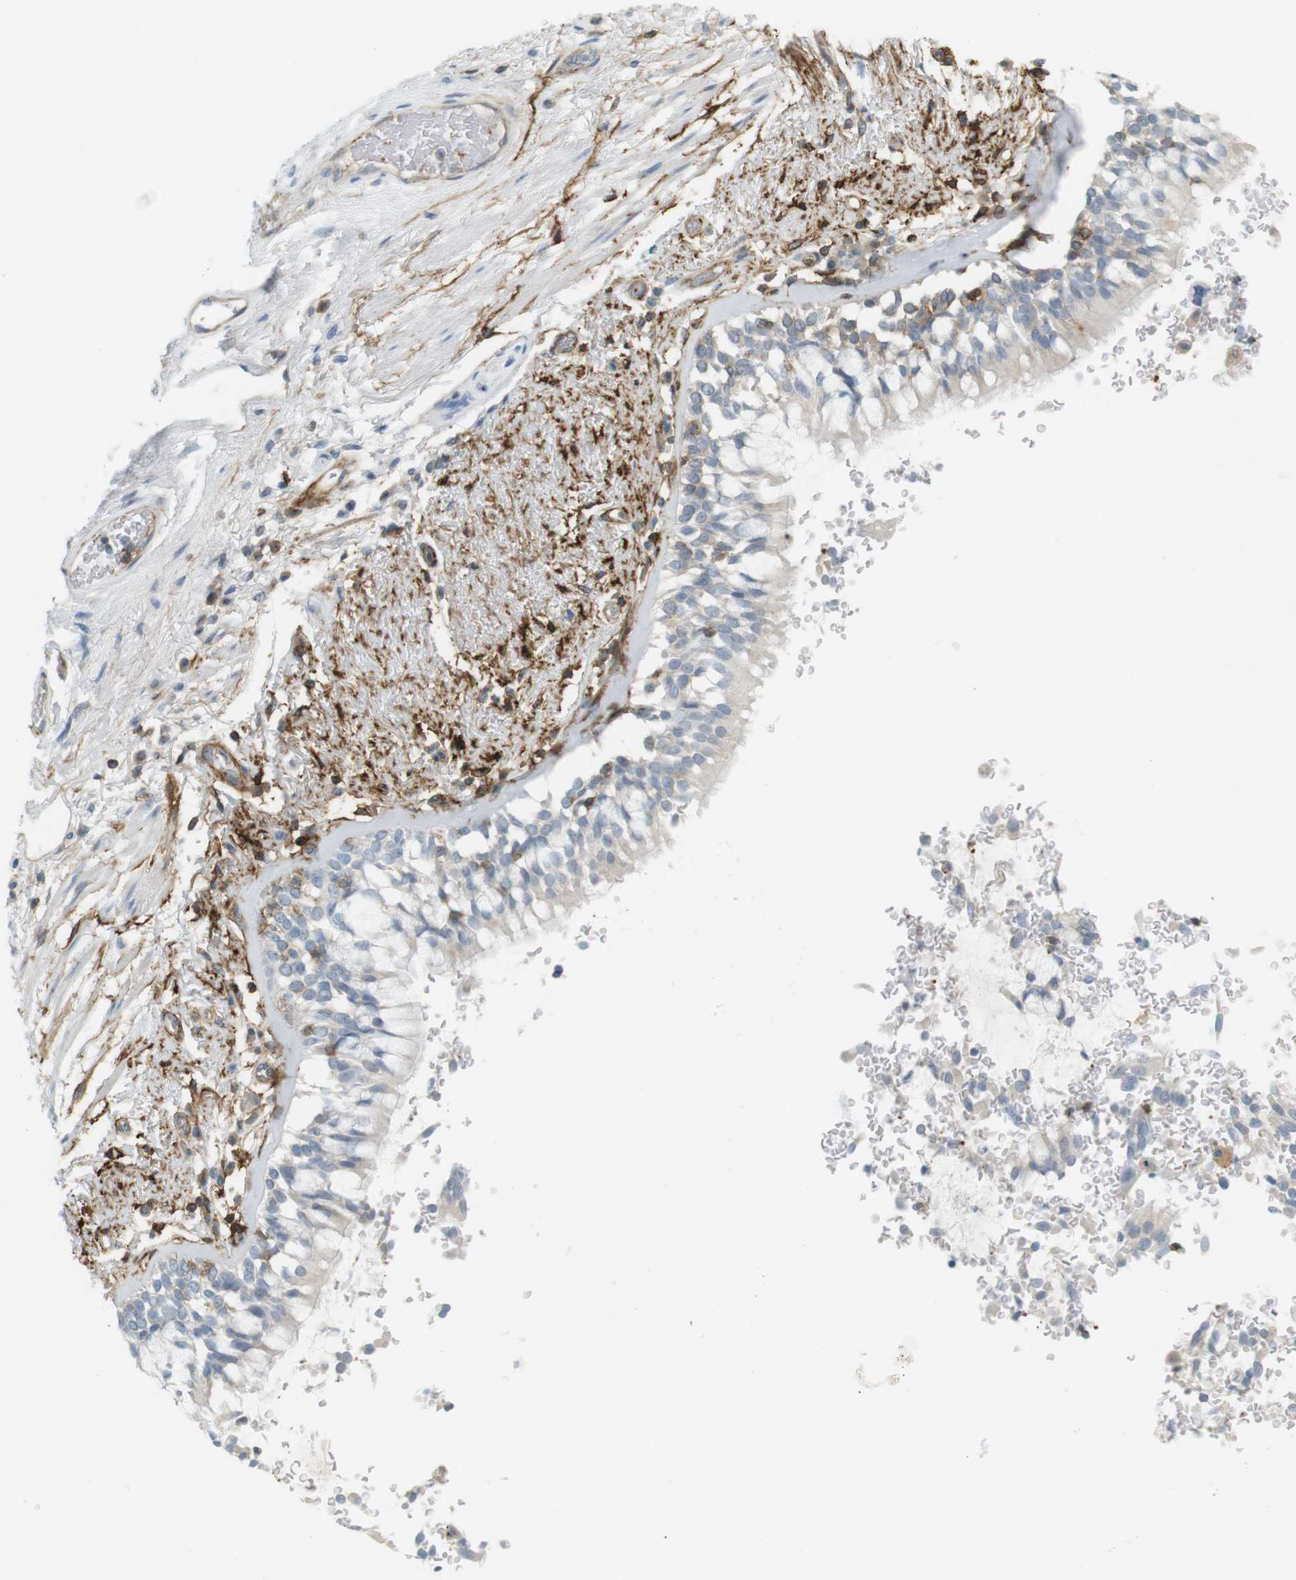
{"staining": {"intensity": "weak", "quantity": "<25%", "location": "cytoplasmic/membranous"}, "tissue": "bronchus", "cell_type": "Respiratory epithelial cells", "image_type": "normal", "snomed": [{"axis": "morphology", "description": "Normal tissue, NOS"}, {"axis": "morphology", "description": "Adenocarcinoma, NOS"}, {"axis": "topography", "description": "Bronchus"}, {"axis": "topography", "description": "Lung"}], "caption": "High magnification brightfield microscopy of unremarkable bronchus stained with DAB (3,3'-diaminobenzidine) (brown) and counterstained with hematoxylin (blue): respiratory epithelial cells show no significant positivity. (Stains: DAB immunohistochemistry with hematoxylin counter stain, Microscopy: brightfield microscopy at high magnification).", "gene": "F2R", "patient": {"sex": "male", "age": 71}}